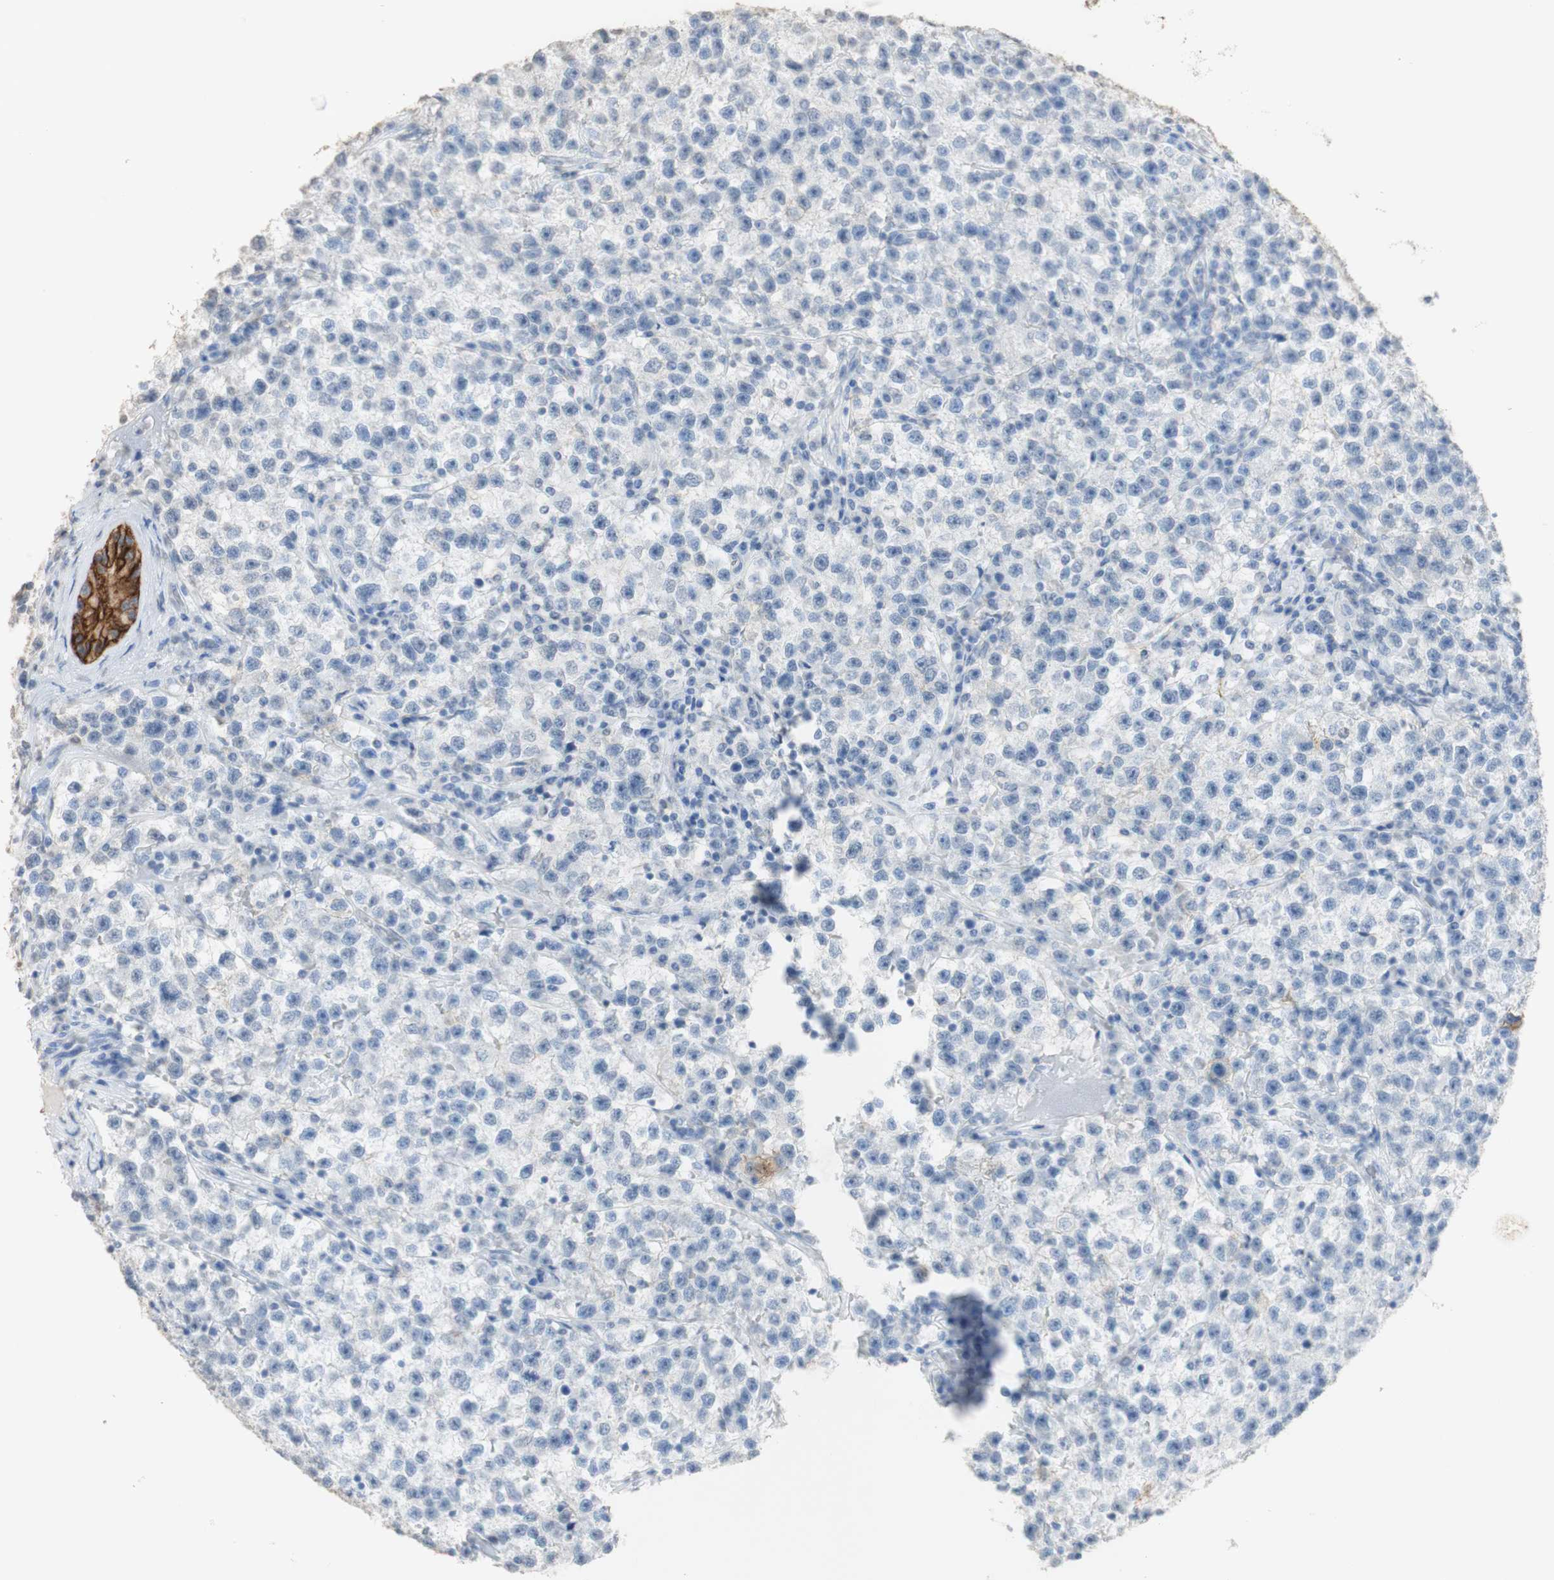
{"staining": {"intensity": "negative", "quantity": "none", "location": "none"}, "tissue": "testis cancer", "cell_type": "Tumor cells", "image_type": "cancer", "snomed": [{"axis": "morphology", "description": "Seminoma, NOS"}, {"axis": "topography", "description": "Testis"}], "caption": "Immunohistochemistry micrograph of human testis cancer (seminoma) stained for a protein (brown), which reveals no staining in tumor cells.", "gene": "L1CAM", "patient": {"sex": "male", "age": 22}}